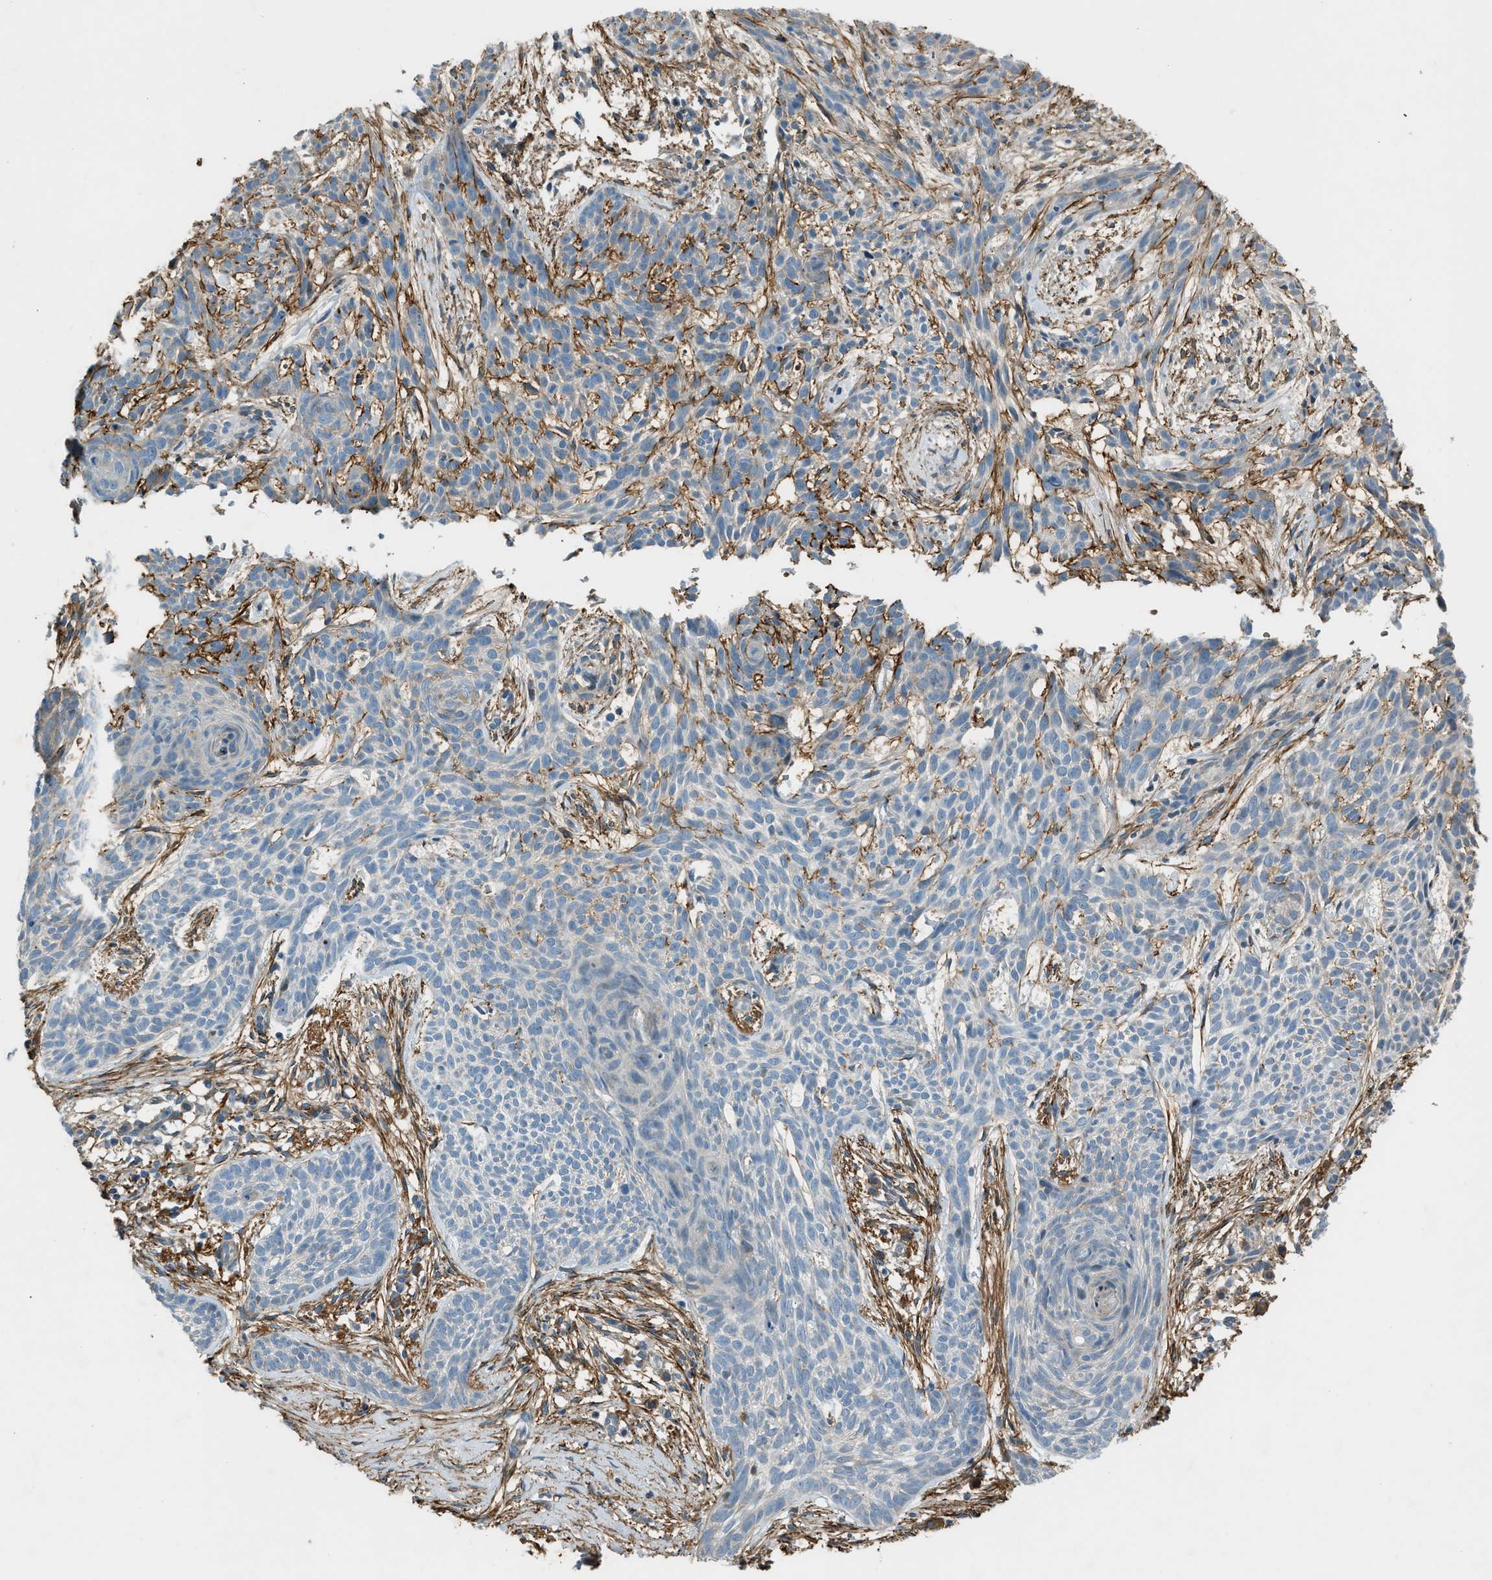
{"staining": {"intensity": "negative", "quantity": "none", "location": "none"}, "tissue": "skin cancer", "cell_type": "Tumor cells", "image_type": "cancer", "snomed": [{"axis": "morphology", "description": "Basal cell carcinoma"}, {"axis": "topography", "description": "Skin"}], "caption": "This histopathology image is of basal cell carcinoma (skin) stained with IHC to label a protein in brown with the nuclei are counter-stained blue. There is no expression in tumor cells. (Brightfield microscopy of DAB immunohistochemistry at high magnification).", "gene": "FBLN2", "patient": {"sex": "female", "age": 59}}